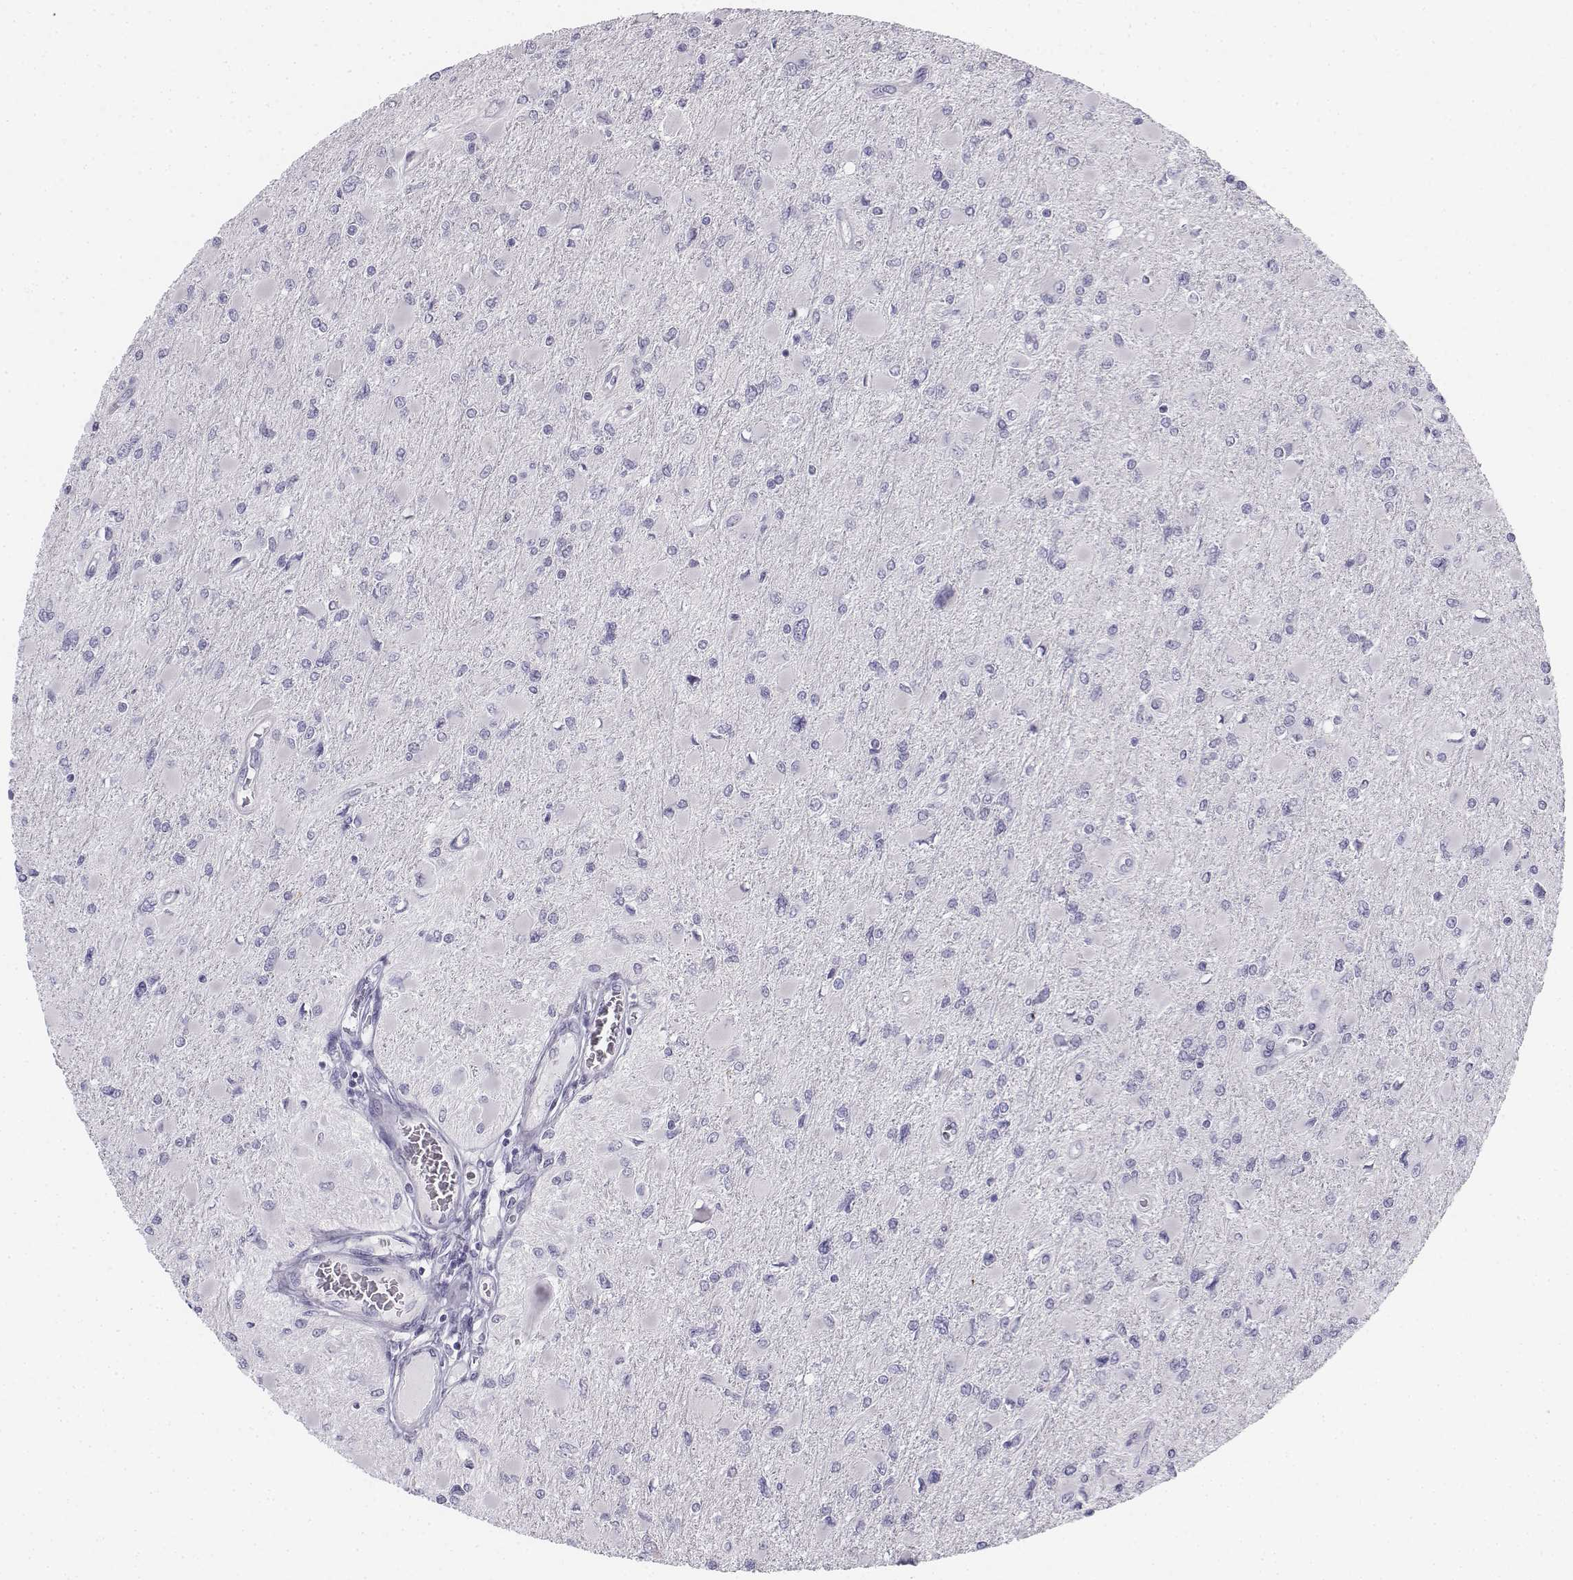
{"staining": {"intensity": "negative", "quantity": "none", "location": "none"}, "tissue": "glioma", "cell_type": "Tumor cells", "image_type": "cancer", "snomed": [{"axis": "morphology", "description": "Glioma, malignant, High grade"}, {"axis": "topography", "description": "Cerebral cortex"}], "caption": "DAB immunohistochemical staining of human high-grade glioma (malignant) displays no significant staining in tumor cells. (DAB immunohistochemistry with hematoxylin counter stain).", "gene": "TH", "patient": {"sex": "female", "age": 36}}